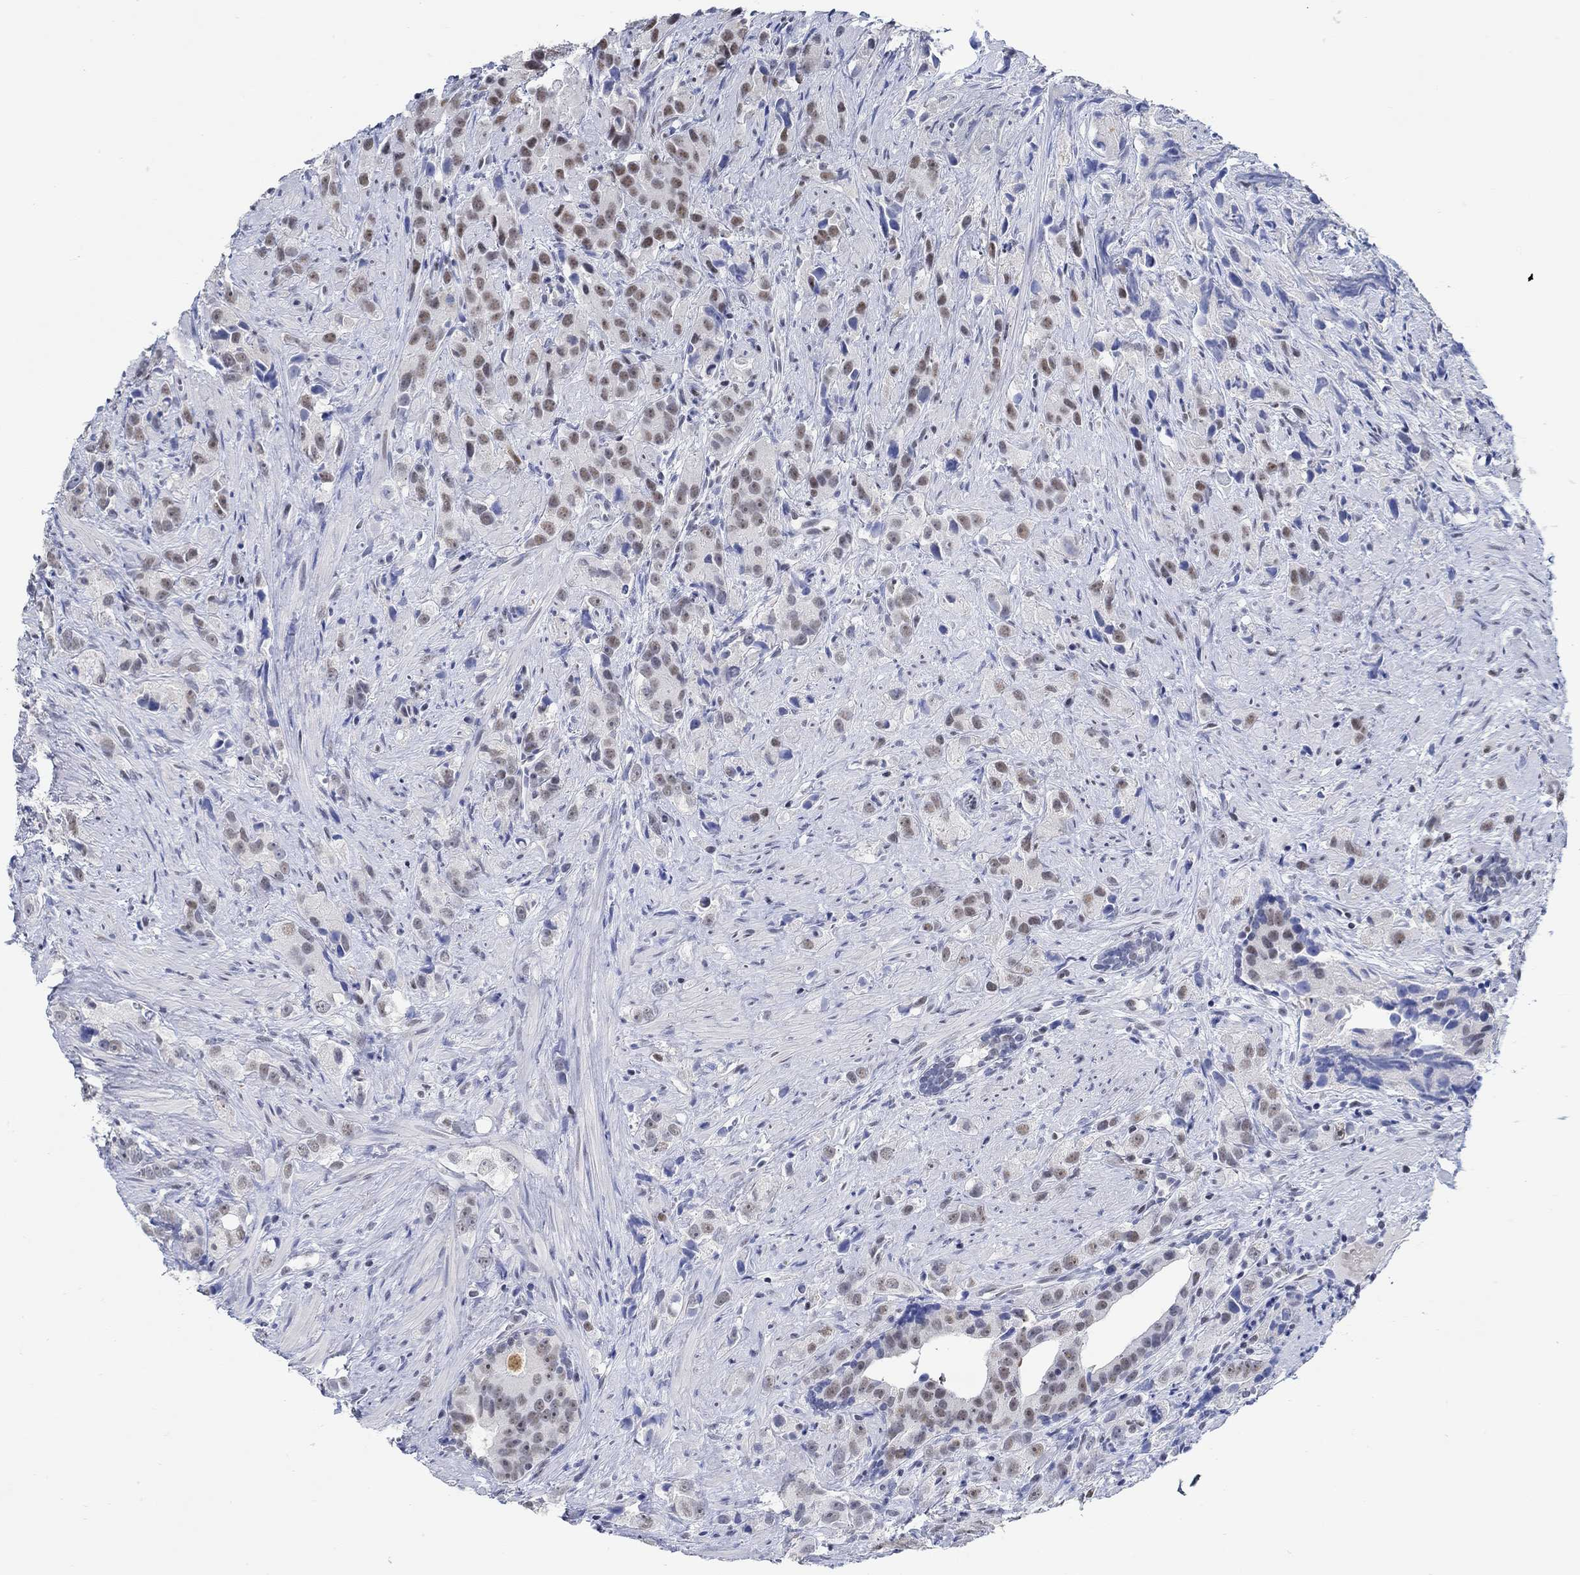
{"staining": {"intensity": "moderate", "quantity": "<25%", "location": "nuclear"}, "tissue": "prostate cancer", "cell_type": "Tumor cells", "image_type": "cancer", "snomed": [{"axis": "morphology", "description": "Adenocarcinoma, High grade"}, {"axis": "topography", "description": "Prostate"}], "caption": "An image of human high-grade adenocarcinoma (prostate) stained for a protein shows moderate nuclear brown staining in tumor cells. (brown staining indicates protein expression, while blue staining denotes nuclei).", "gene": "PPP1R17", "patient": {"sex": "male", "age": 90}}